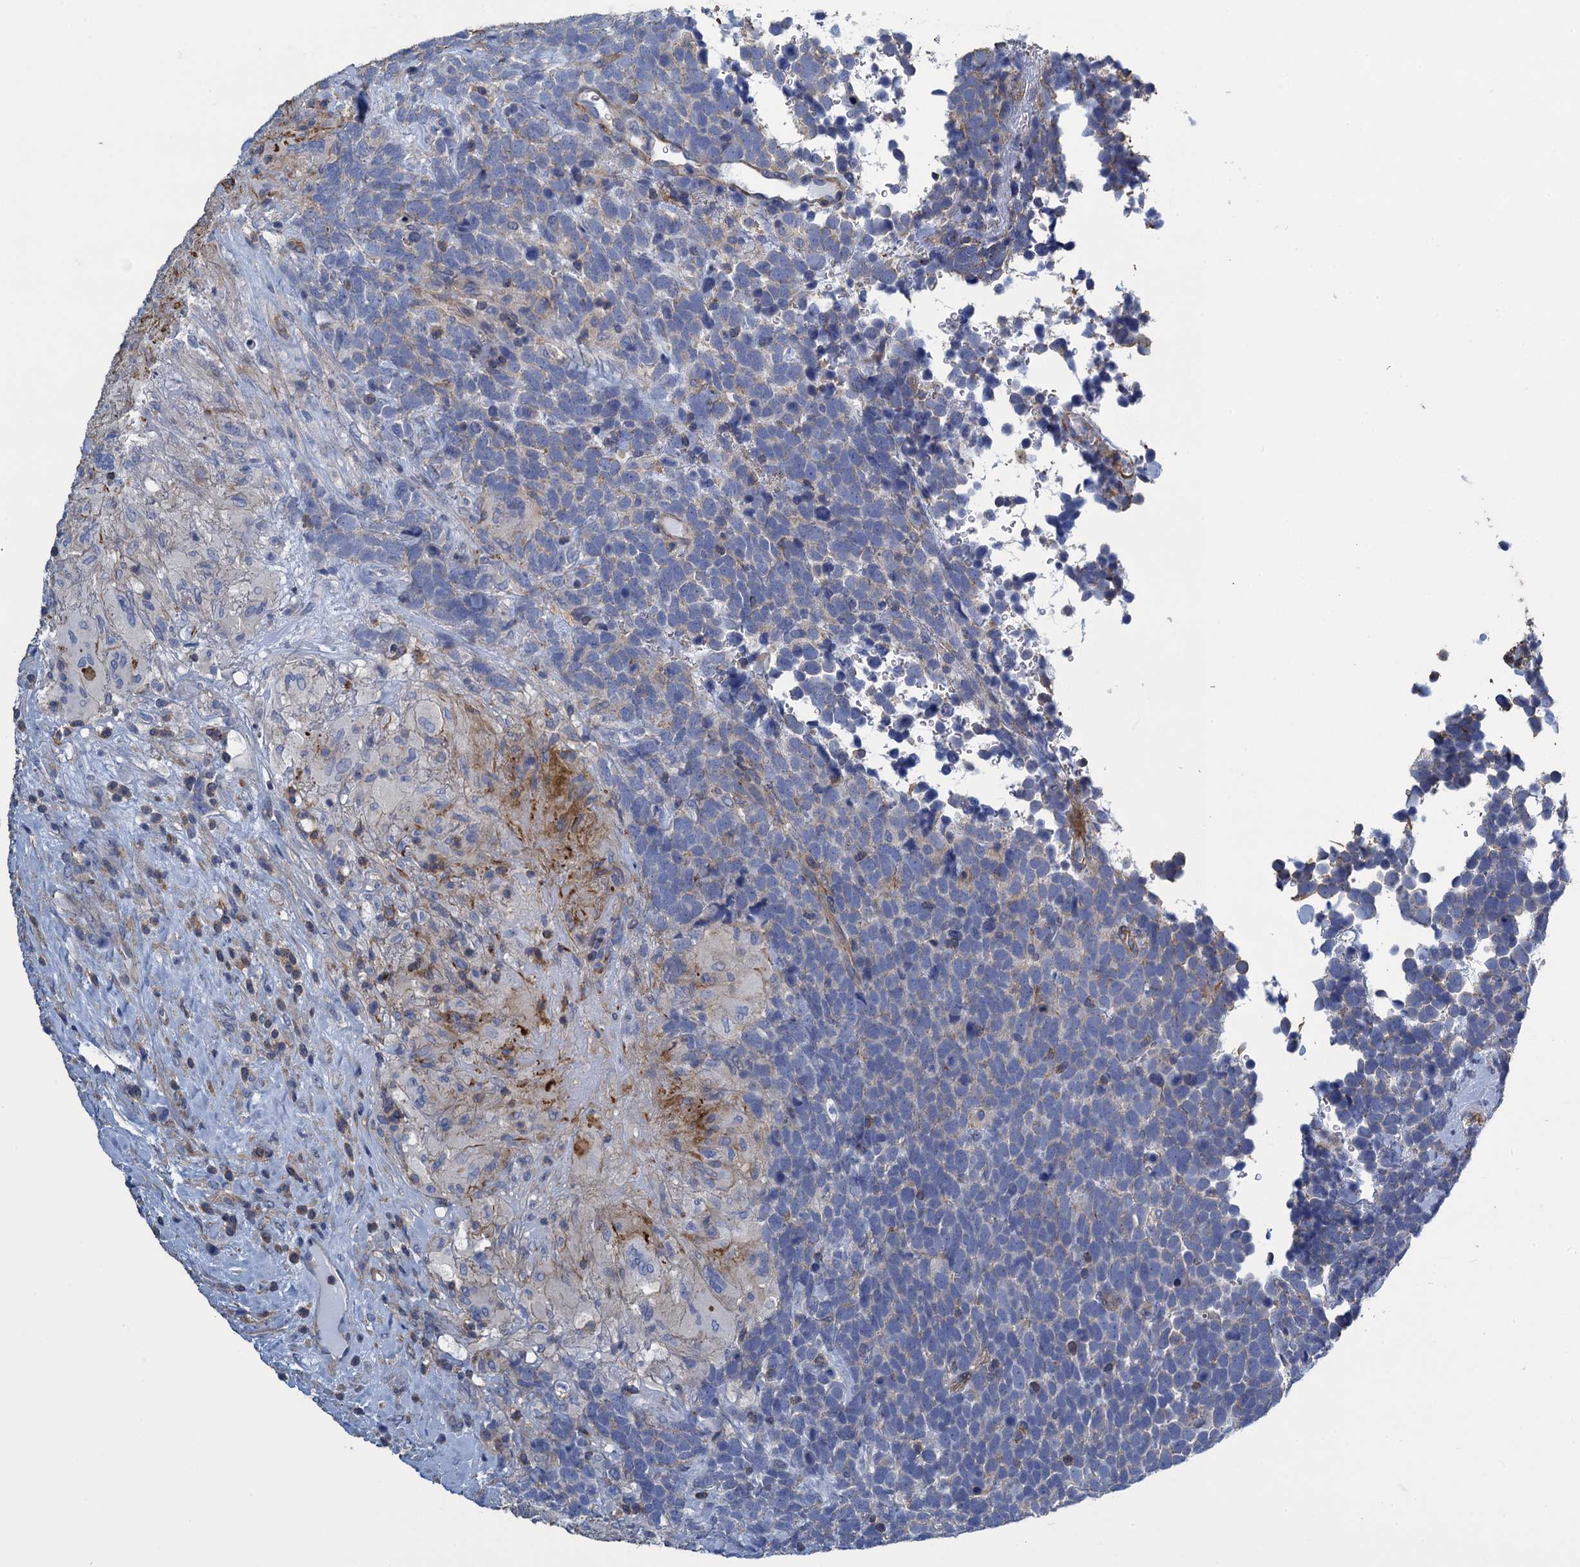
{"staining": {"intensity": "negative", "quantity": "none", "location": "none"}, "tissue": "urothelial cancer", "cell_type": "Tumor cells", "image_type": "cancer", "snomed": [{"axis": "morphology", "description": "Urothelial carcinoma, High grade"}, {"axis": "topography", "description": "Urinary bladder"}], "caption": "Urothelial carcinoma (high-grade) was stained to show a protein in brown. There is no significant staining in tumor cells.", "gene": "PROSER2", "patient": {"sex": "female", "age": 82}}